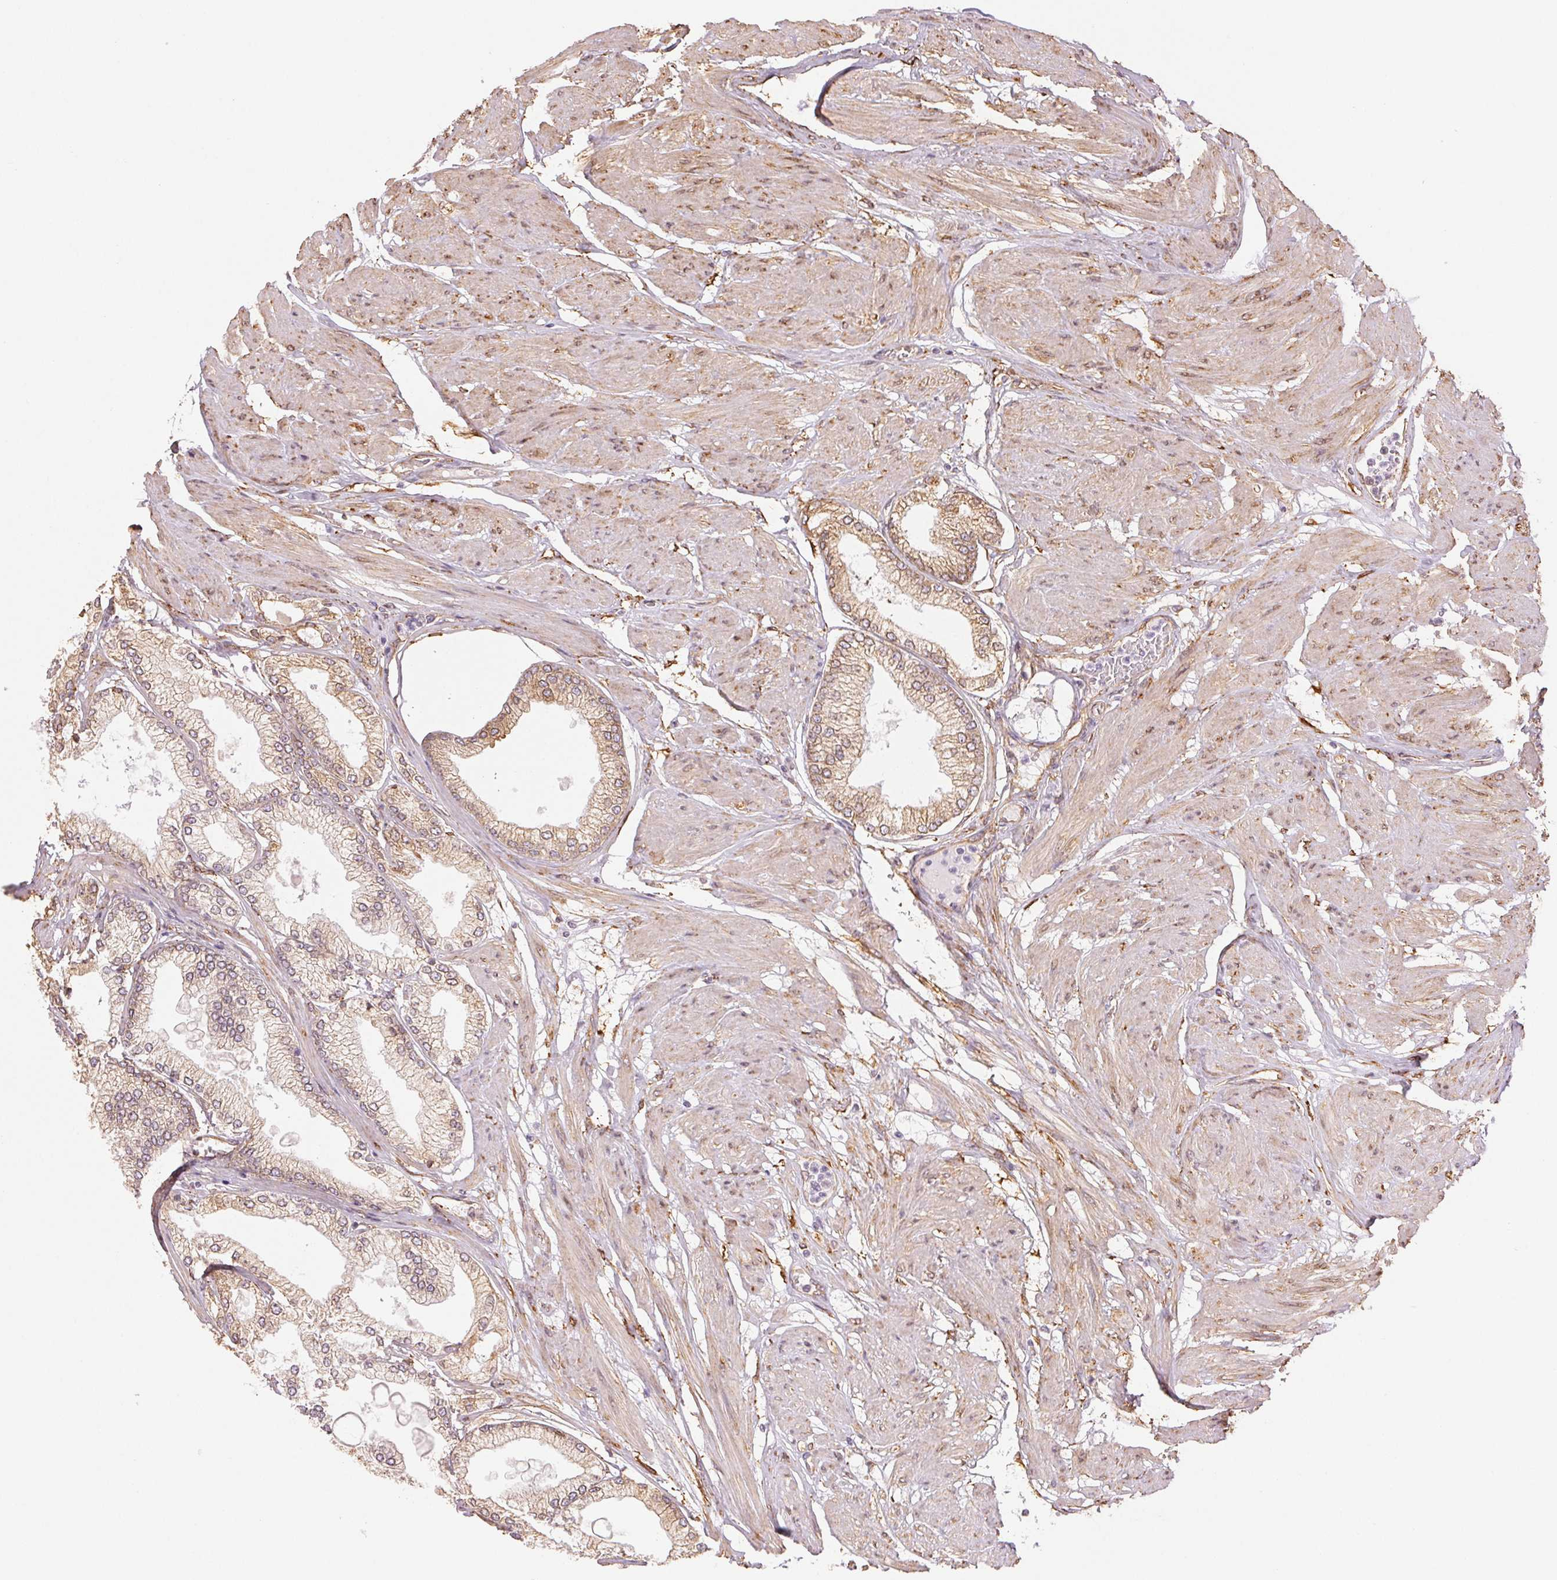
{"staining": {"intensity": "weak", "quantity": ">75%", "location": "cytoplasmic/membranous"}, "tissue": "prostate cancer", "cell_type": "Tumor cells", "image_type": "cancer", "snomed": [{"axis": "morphology", "description": "Adenocarcinoma, High grade"}, {"axis": "topography", "description": "Prostate"}], "caption": "DAB immunohistochemical staining of adenocarcinoma (high-grade) (prostate) shows weak cytoplasmic/membranous protein expression in about >75% of tumor cells.", "gene": "RCN3", "patient": {"sex": "male", "age": 68}}